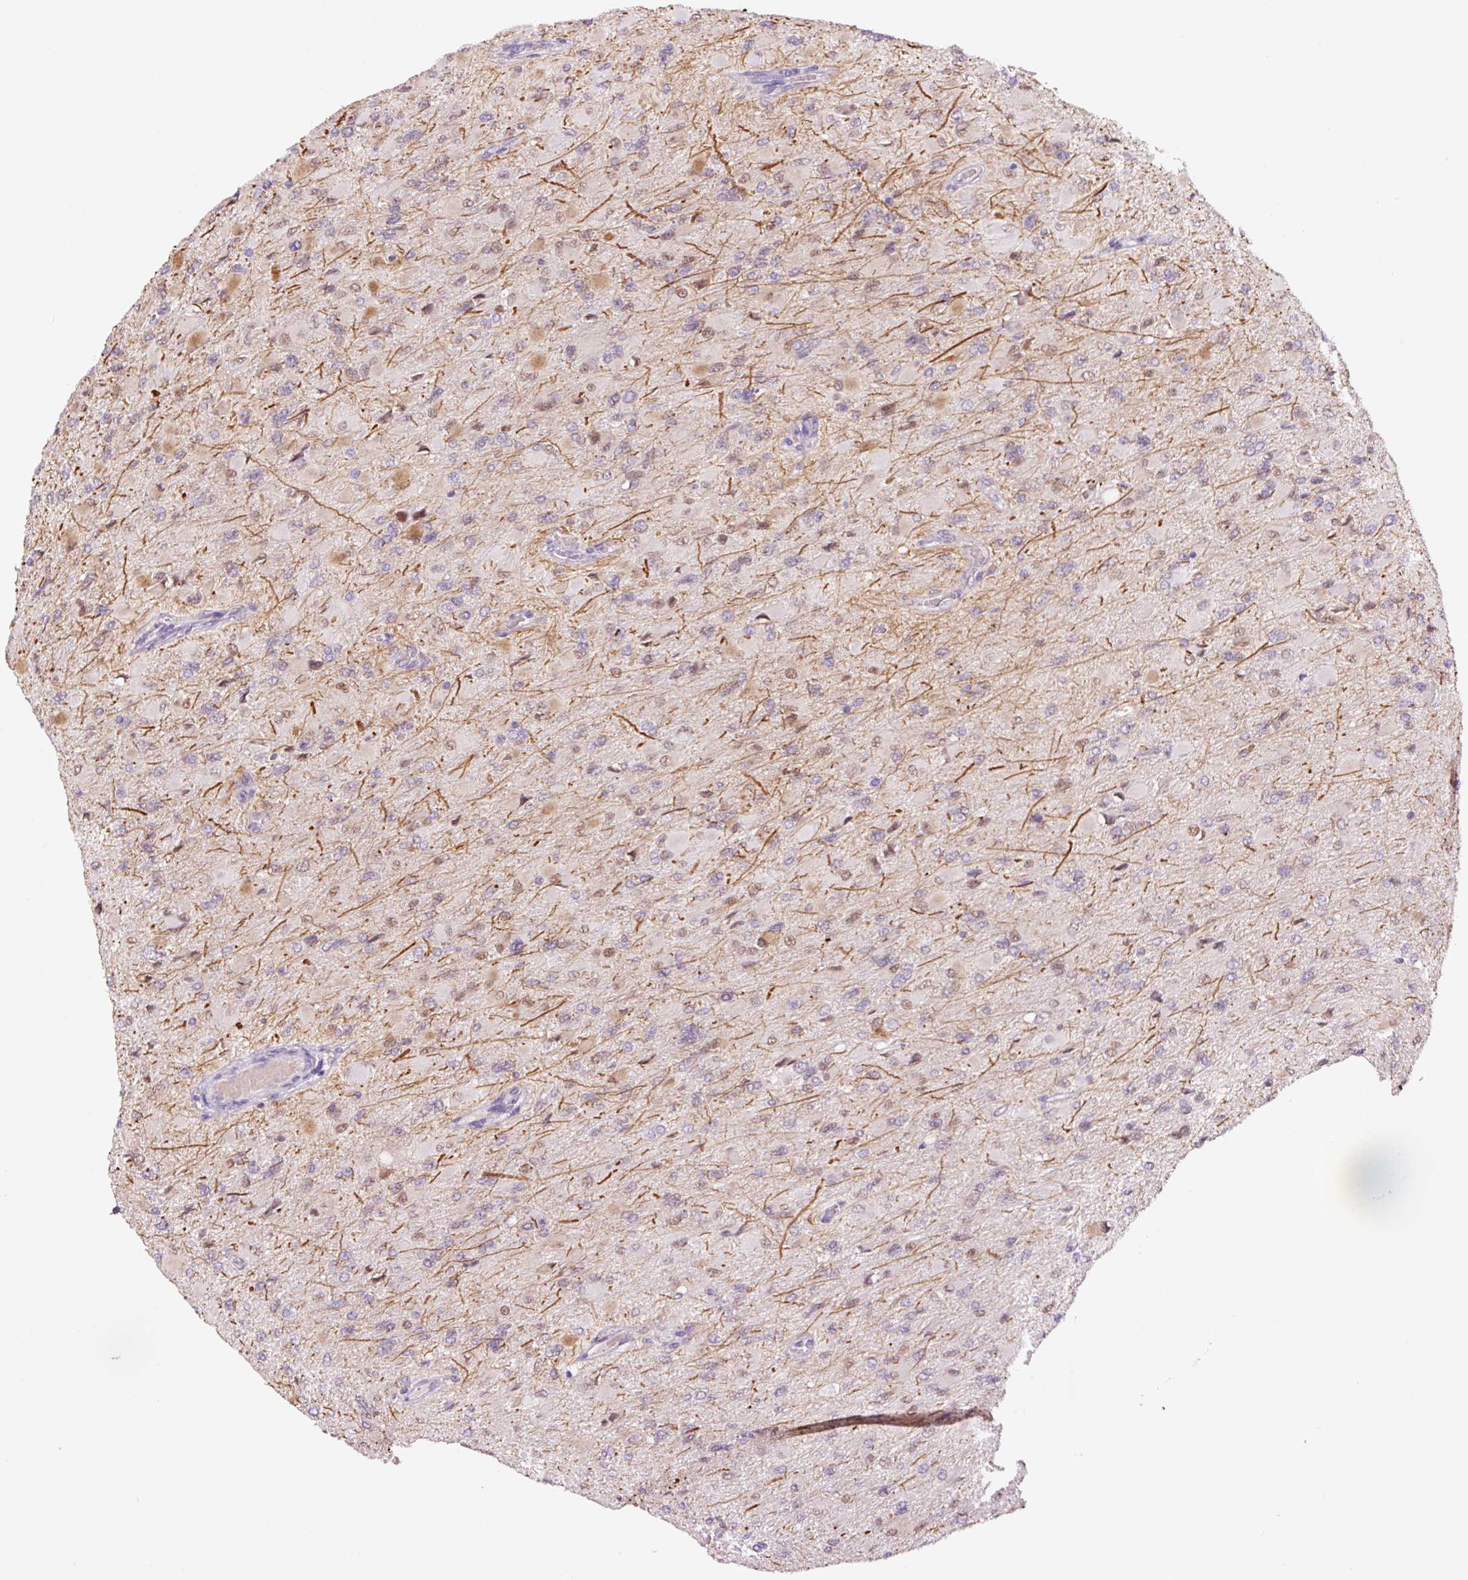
{"staining": {"intensity": "weak", "quantity": "<25%", "location": "nuclear"}, "tissue": "glioma", "cell_type": "Tumor cells", "image_type": "cancer", "snomed": [{"axis": "morphology", "description": "Glioma, malignant, High grade"}, {"axis": "topography", "description": "Cerebral cortex"}], "caption": "Immunohistochemistry (IHC) photomicrograph of malignant high-grade glioma stained for a protein (brown), which reveals no positivity in tumor cells.", "gene": "PCK2", "patient": {"sex": "female", "age": 36}}